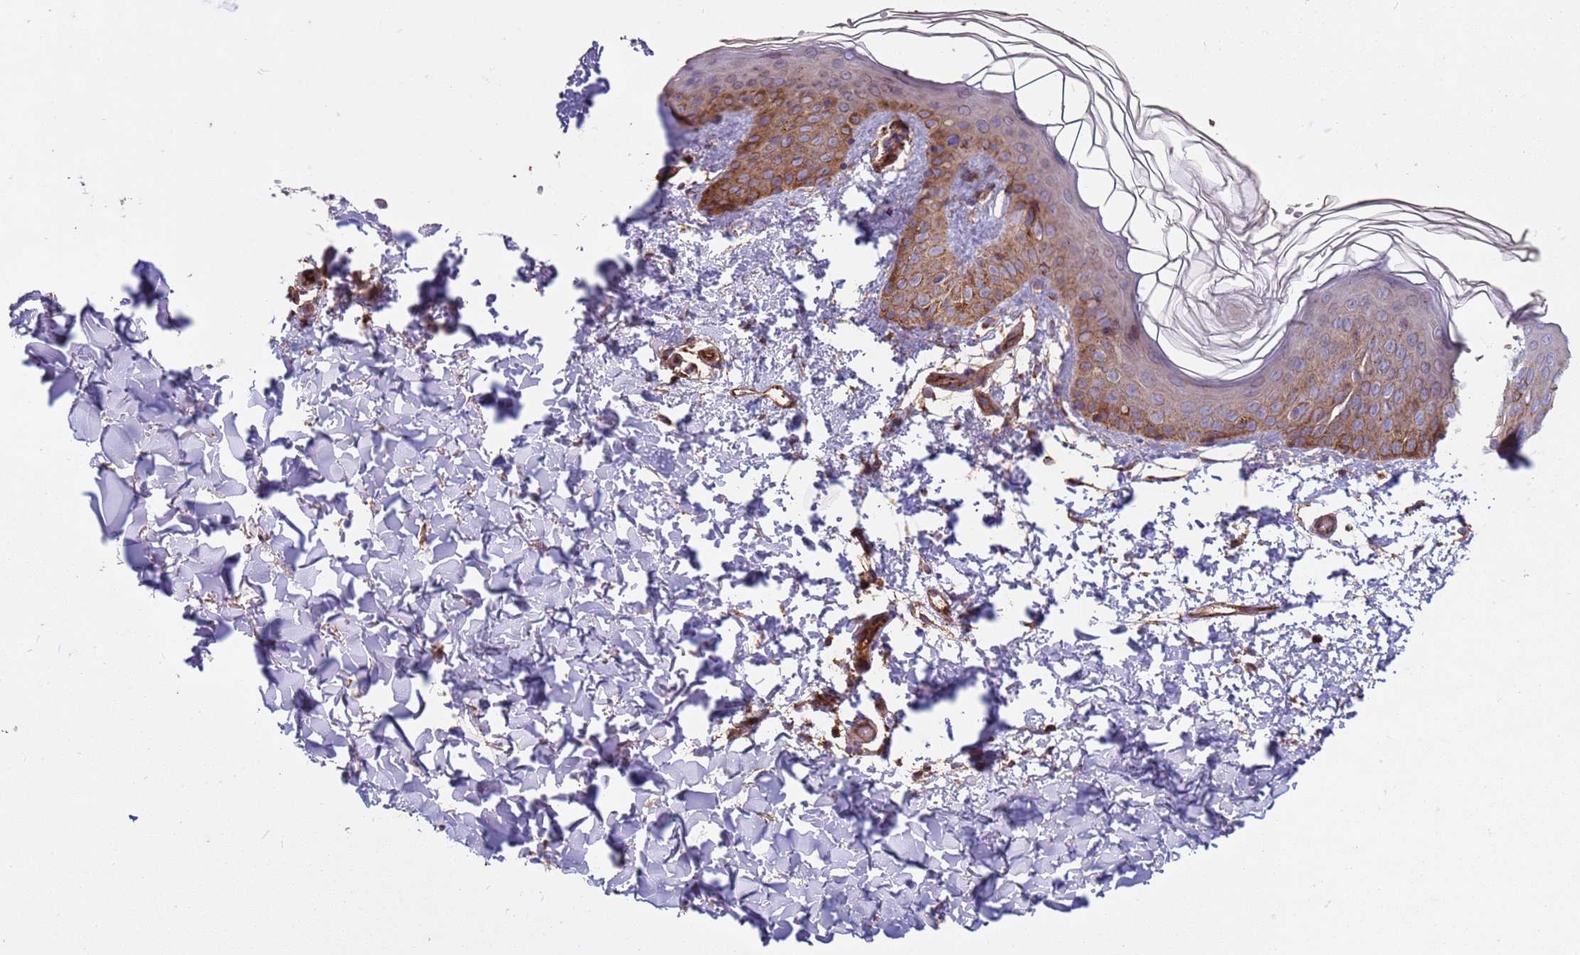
{"staining": {"intensity": "moderate", "quantity": ">75%", "location": "cytoplasmic/membranous"}, "tissue": "skin", "cell_type": "Fibroblasts", "image_type": "normal", "snomed": [{"axis": "morphology", "description": "Normal tissue, NOS"}, {"axis": "topography", "description": "Skin"}], "caption": "This is a photomicrograph of immunohistochemistry (IHC) staining of benign skin, which shows moderate positivity in the cytoplasmic/membranous of fibroblasts.", "gene": "ACAD8", "patient": {"sex": "female", "age": 58}}